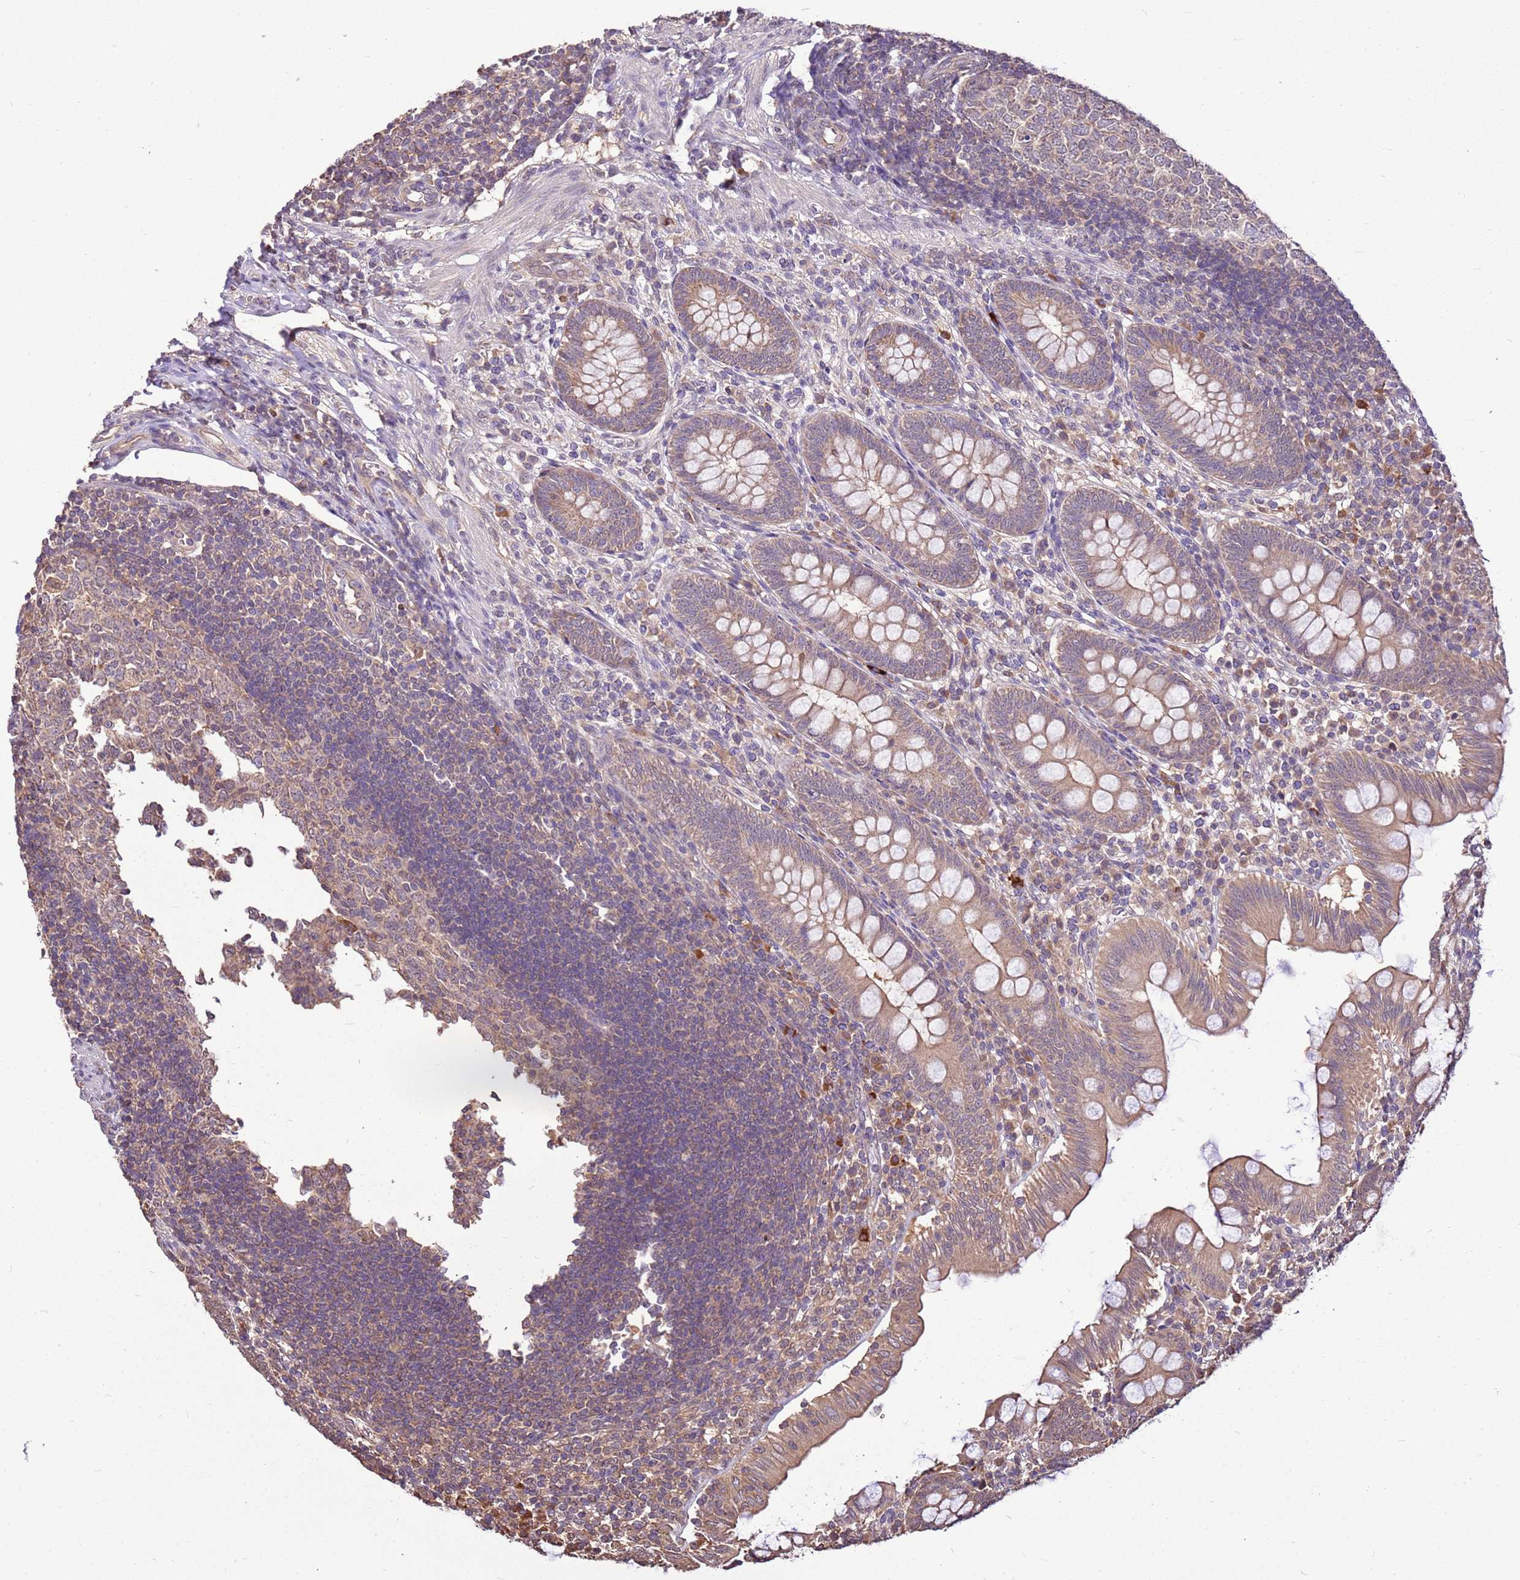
{"staining": {"intensity": "weak", "quantity": ">75%", "location": "cytoplasmic/membranous"}, "tissue": "appendix", "cell_type": "Glandular cells", "image_type": "normal", "snomed": [{"axis": "morphology", "description": "Normal tissue, NOS"}, {"axis": "topography", "description": "Appendix"}], "caption": "Weak cytoplasmic/membranous protein positivity is present in approximately >75% of glandular cells in appendix.", "gene": "BBS5", "patient": {"sex": "male", "age": 14}}